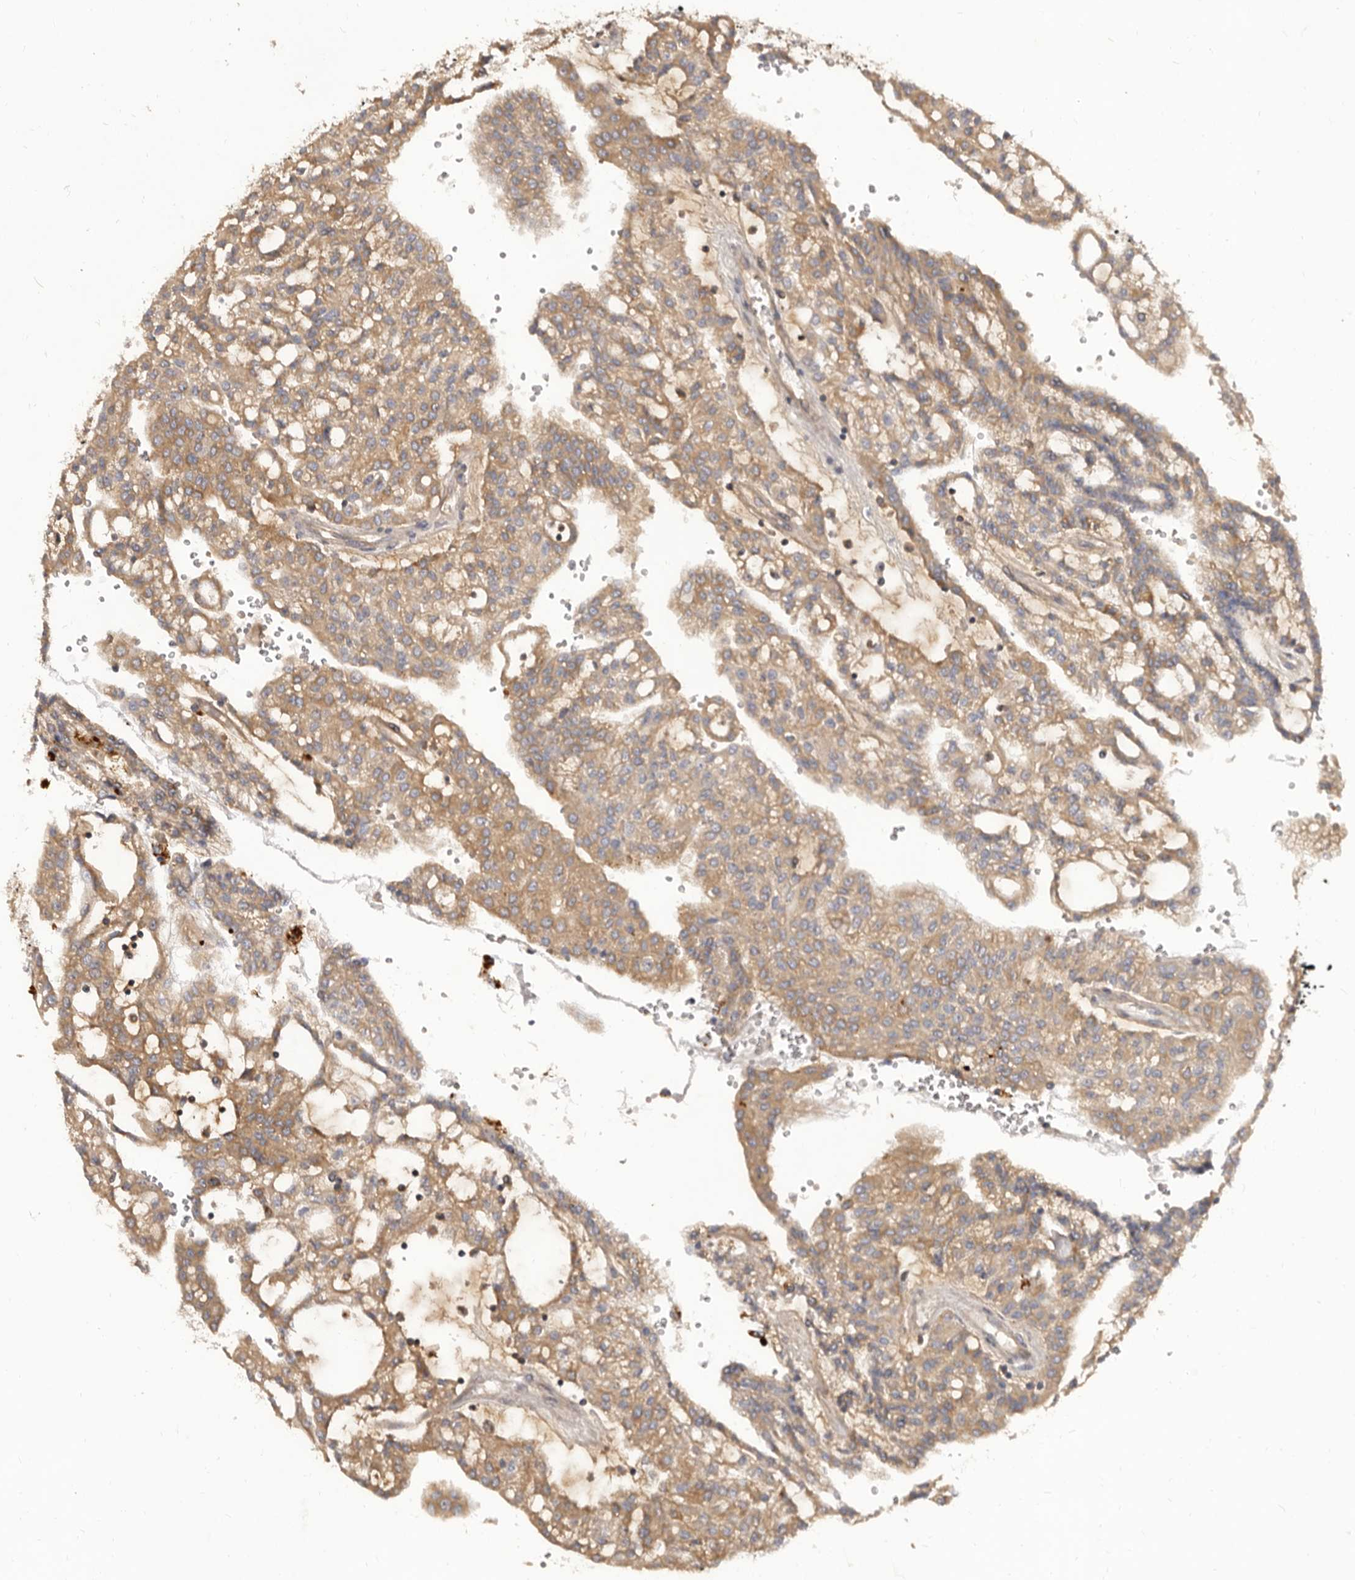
{"staining": {"intensity": "moderate", "quantity": ">75%", "location": "cytoplasmic/membranous"}, "tissue": "renal cancer", "cell_type": "Tumor cells", "image_type": "cancer", "snomed": [{"axis": "morphology", "description": "Adenocarcinoma, NOS"}, {"axis": "topography", "description": "Kidney"}], "caption": "Adenocarcinoma (renal) tissue shows moderate cytoplasmic/membranous positivity in about >75% of tumor cells", "gene": "ADAMTS20", "patient": {"sex": "male", "age": 63}}